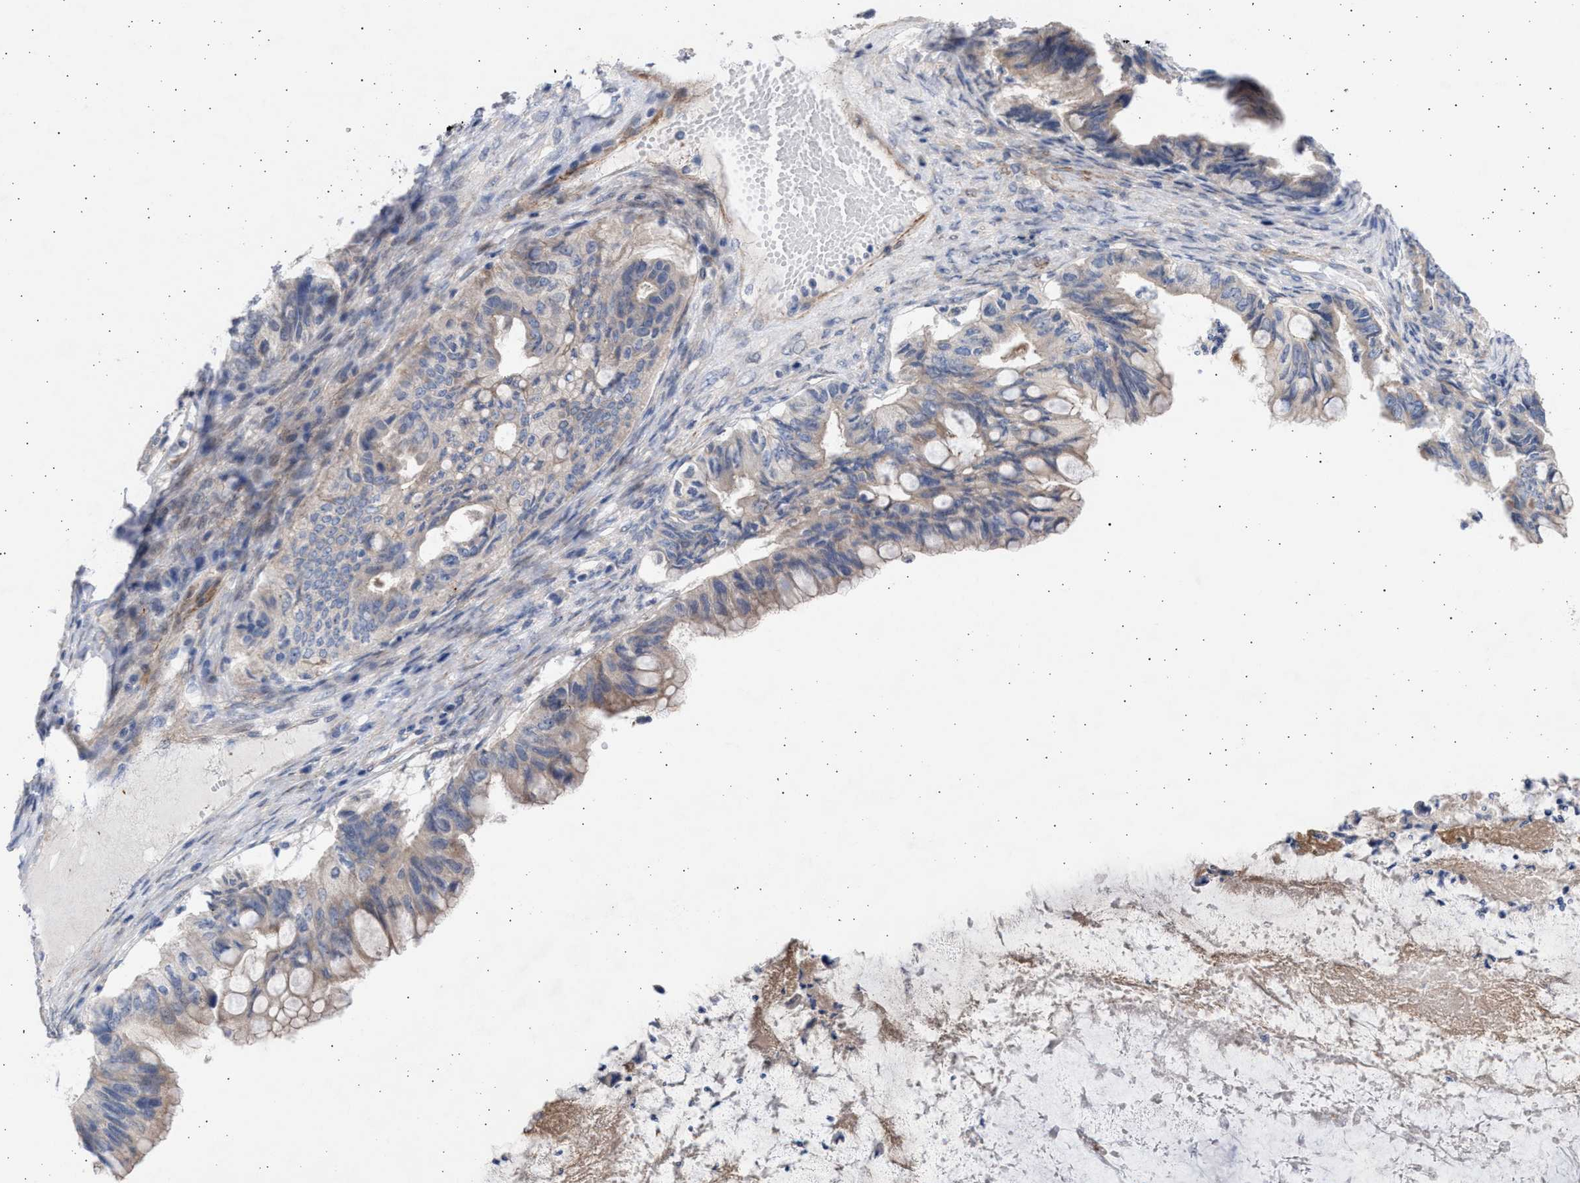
{"staining": {"intensity": "weak", "quantity": "<25%", "location": "cytoplasmic/membranous"}, "tissue": "ovarian cancer", "cell_type": "Tumor cells", "image_type": "cancer", "snomed": [{"axis": "morphology", "description": "Cystadenocarcinoma, mucinous, NOS"}, {"axis": "topography", "description": "Ovary"}], "caption": "High power microscopy photomicrograph of an immunohistochemistry (IHC) photomicrograph of ovarian cancer (mucinous cystadenocarcinoma), revealing no significant expression in tumor cells. (Stains: DAB (3,3'-diaminobenzidine) immunohistochemistry (IHC) with hematoxylin counter stain, Microscopy: brightfield microscopy at high magnification).", "gene": "NBR1", "patient": {"sex": "female", "age": 80}}